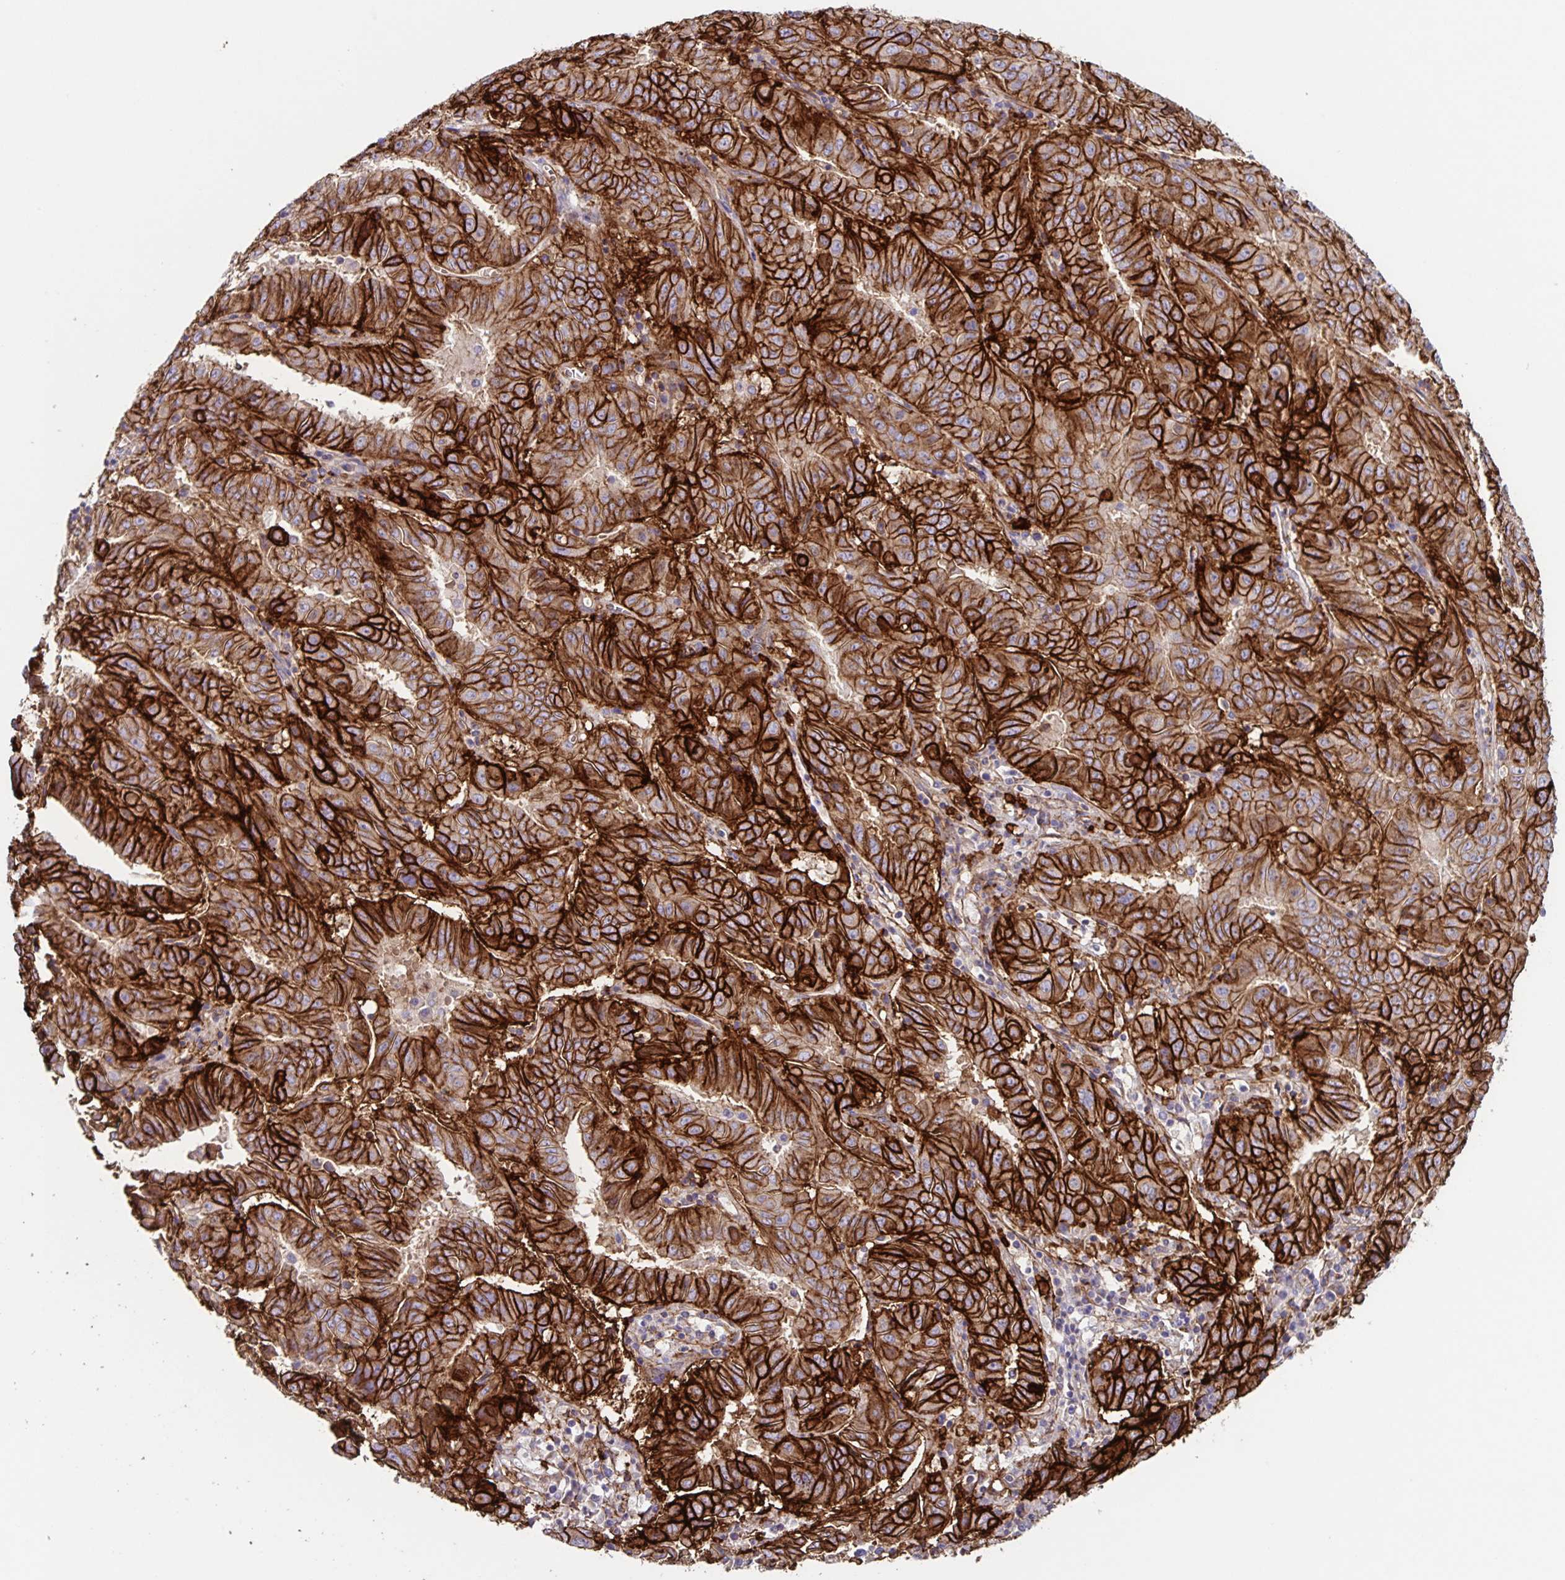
{"staining": {"intensity": "strong", "quantity": ">75%", "location": "cytoplasmic/membranous"}, "tissue": "pancreatic cancer", "cell_type": "Tumor cells", "image_type": "cancer", "snomed": [{"axis": "morphology", "description": "Adenocarcinoma, NOS"}, {"axis": "topography", "description": "Pancreas"}], "caption": "Immunohistochemical staining of human pancreatic cancer reveals high levels of strong cytoplasmic/membranous protein staining in about >75% of tumor cells.", "gene": "ITGA2", "patient": {"sex": "male", "age": 63}}